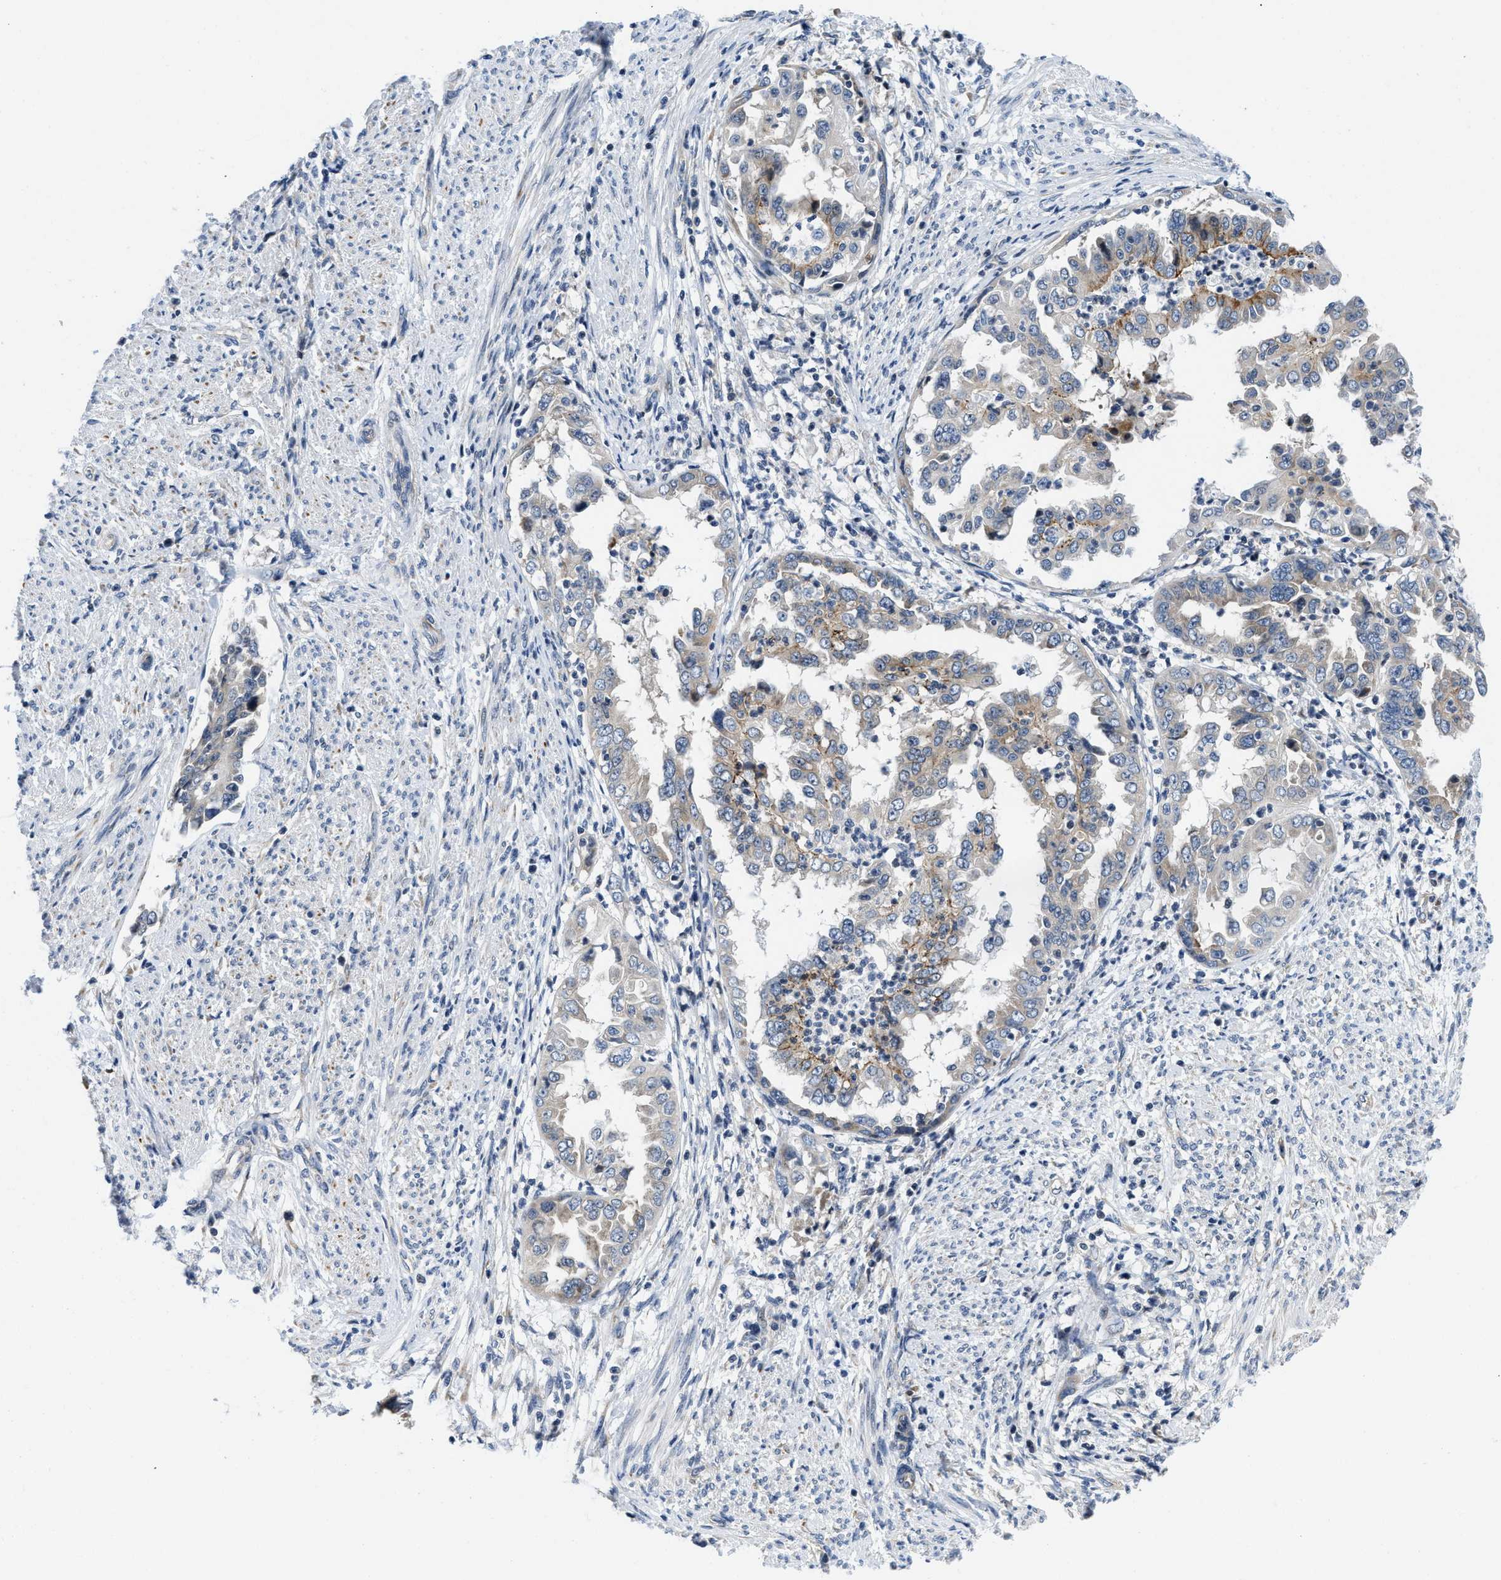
{"staining": {"intensity": "moderate", "quantity": "25%-75%", "location": "cytoplasmic/membranous"}, "tissue": "endometrial cancer", "cell_type": "Tumor cells", "image_type": "cancer", "snomed": [{"axis": "morphology", "description": "Adenocarcinoma, NOS"}, {"axis": "topography", "description": "Endometrium"}], "caption": "Protein staining shows moderate cytoplasmic/membranous staining in about 25%-75% of tumor cells in adenocarcinoma (endometrial).", "gene": "IKBKE", "patient": {"sex": "female", "age": 85}}